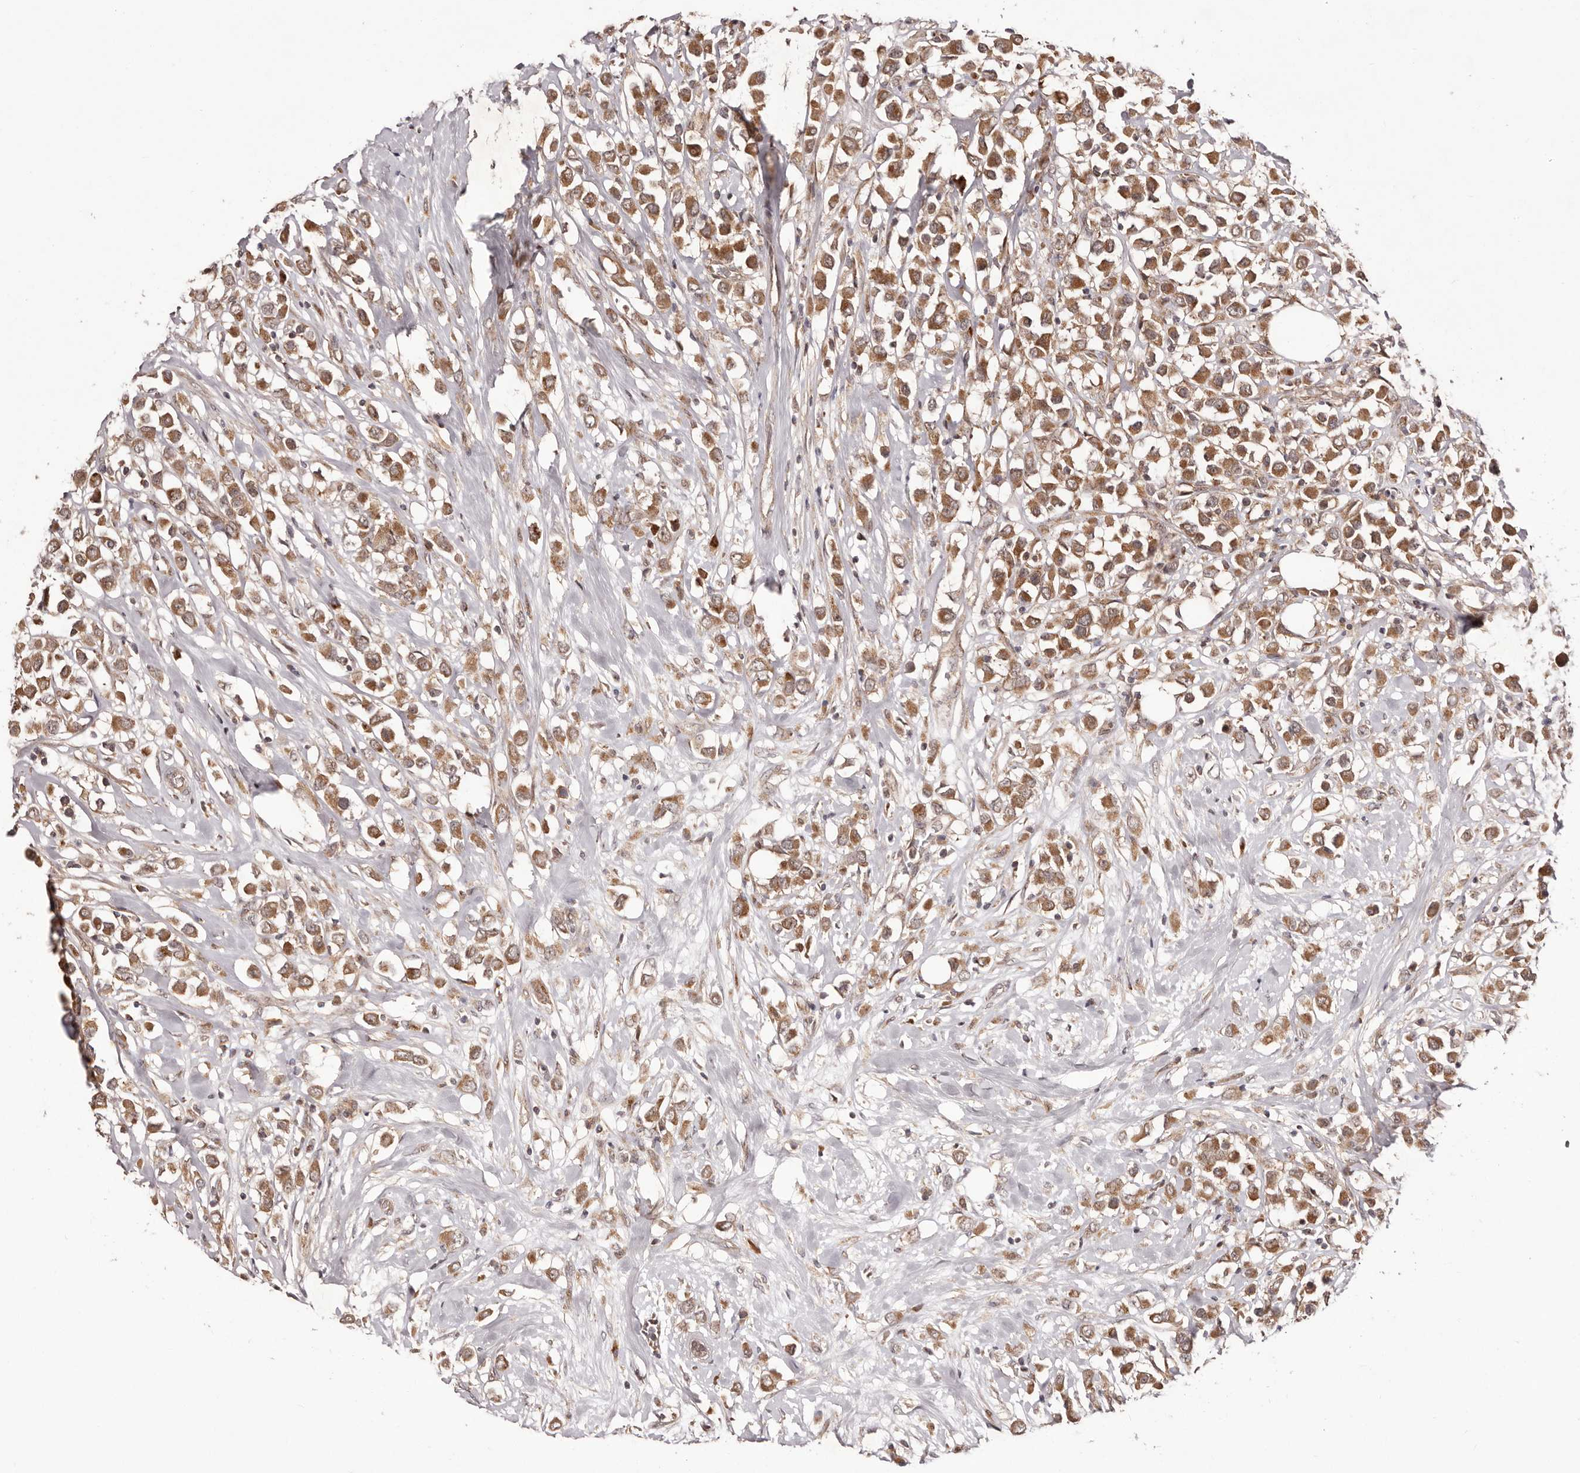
{"staining": {"intensity": "moderate", "quantity": ">75%", "location": "cytoplasmic/membranous"}, "tissue": "breast cancer", "cell_type": "Tumor cells", "image_type": "cancer", "snomed": [{"axis": "morphology", "description": "Duct carcinoma"}, {"axis": "topography", "description": "Breast"}], "caption": "Immunohistochemistry (IHC) staining of infiltrating ductal carcinoma (breast), which displays medium levels of moderate cytoplasmic/membranous staining in approximately >75% of tumor cells indicating moderate cytoplasmic/membranous protein positivity. The staining was performed using DAB (3,3'-diaminobenzidine) (brown) for protein detection and nuclei were counterstained in hematoxylin (blue).", "gene": "EGR3", "patient": {"sex": "female", "age": 61}}